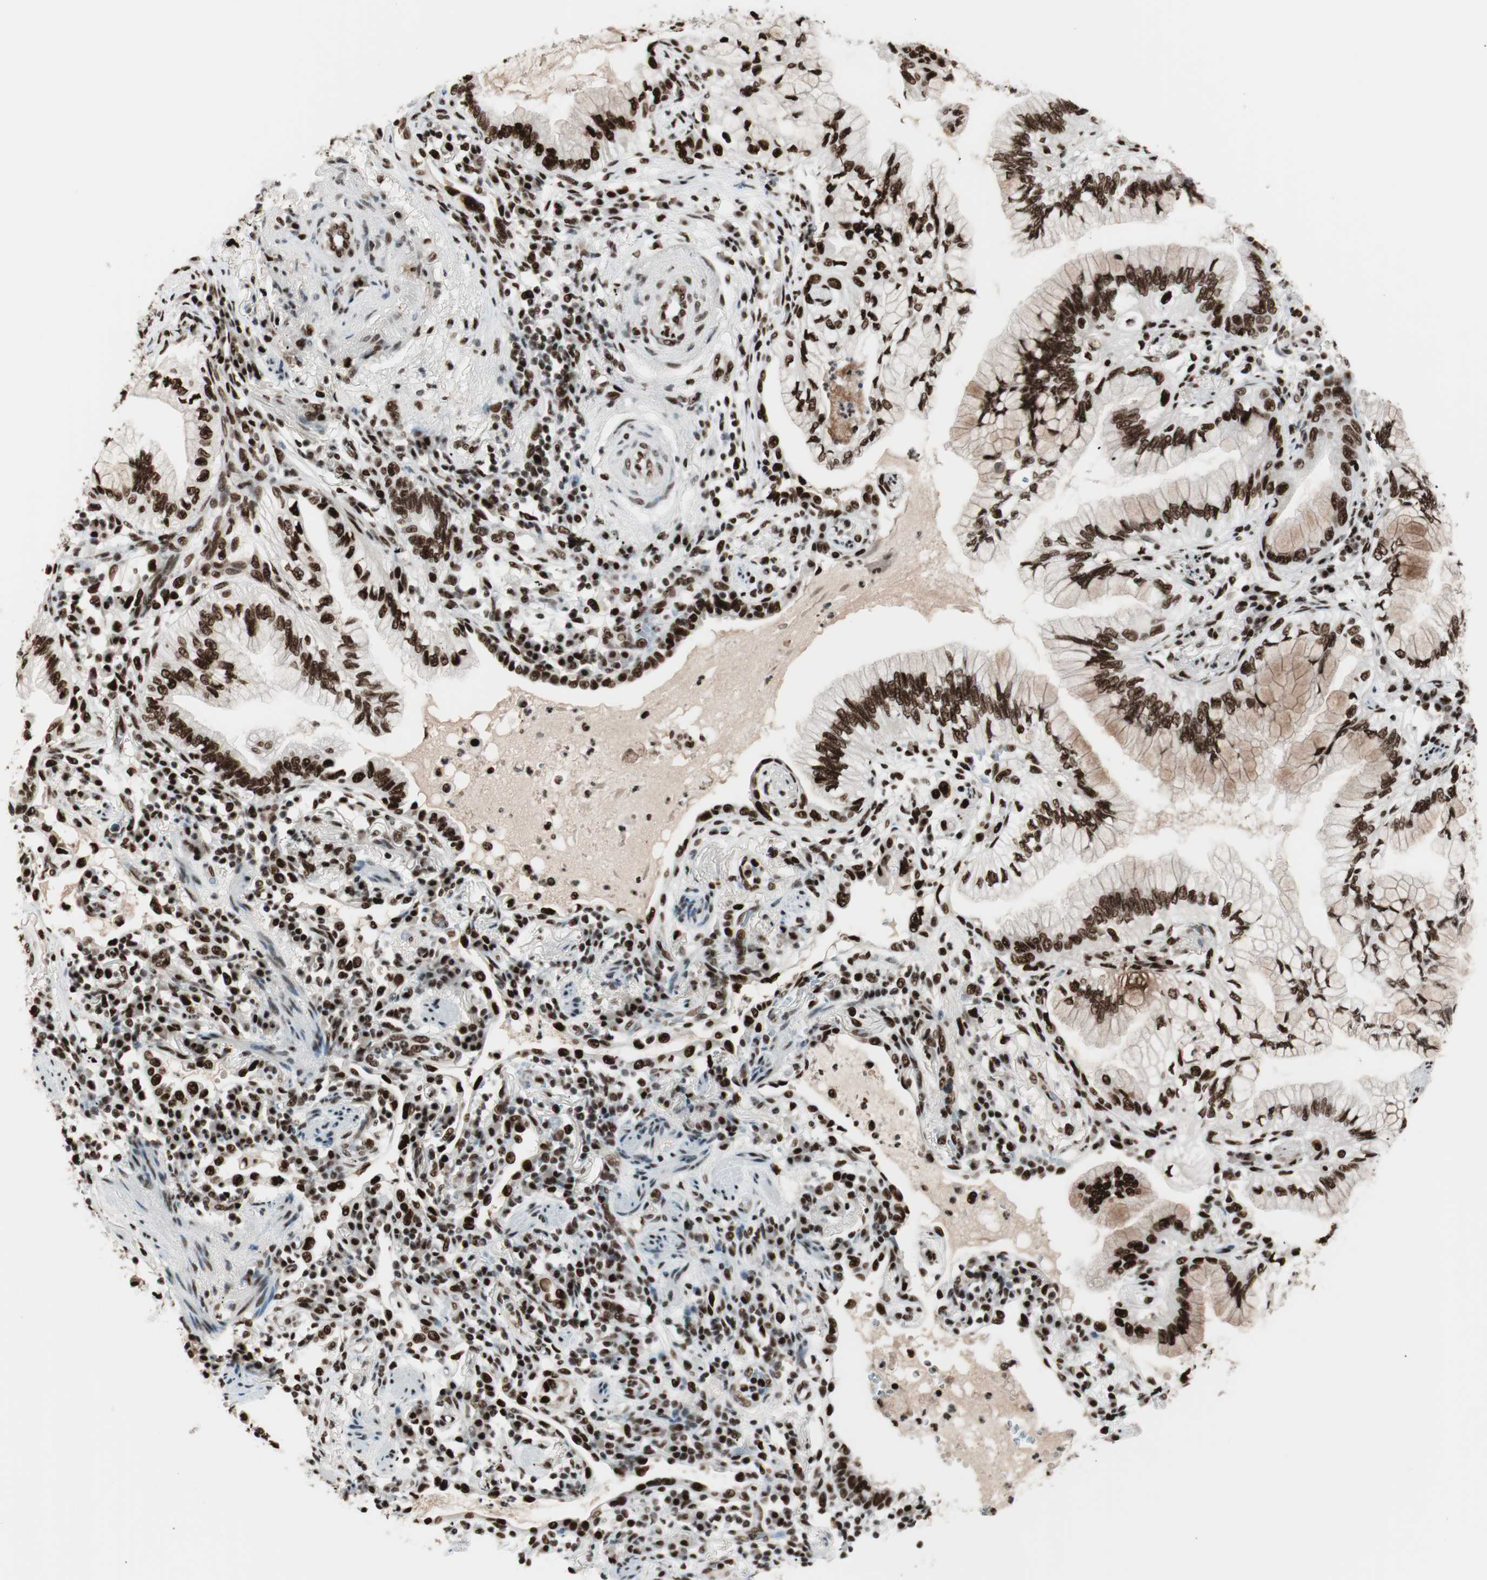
{"staining": {"intensity": "strong", "quantity": ">75%", "location": "nuclear"}, "tissue": "lung cancer", "cell_type": "Tumor cells", "image_type": "cancer", "snomed": [{"axis": "morphology", "description": "Adenocarcinoma, NOS"}, {"axis": "topography", "description": "Lung"}], "caption": "Immunohistochemical staining of human lung adenocarcinoma displays high levels of strong nuclear protein staining in about >75% of tumor cells. Immunohistochemistry stains the protein of interest in brown and the nuclei are stained blue.", "gene": "PSME3", "patient": {"sex": "female", "age": 70}}